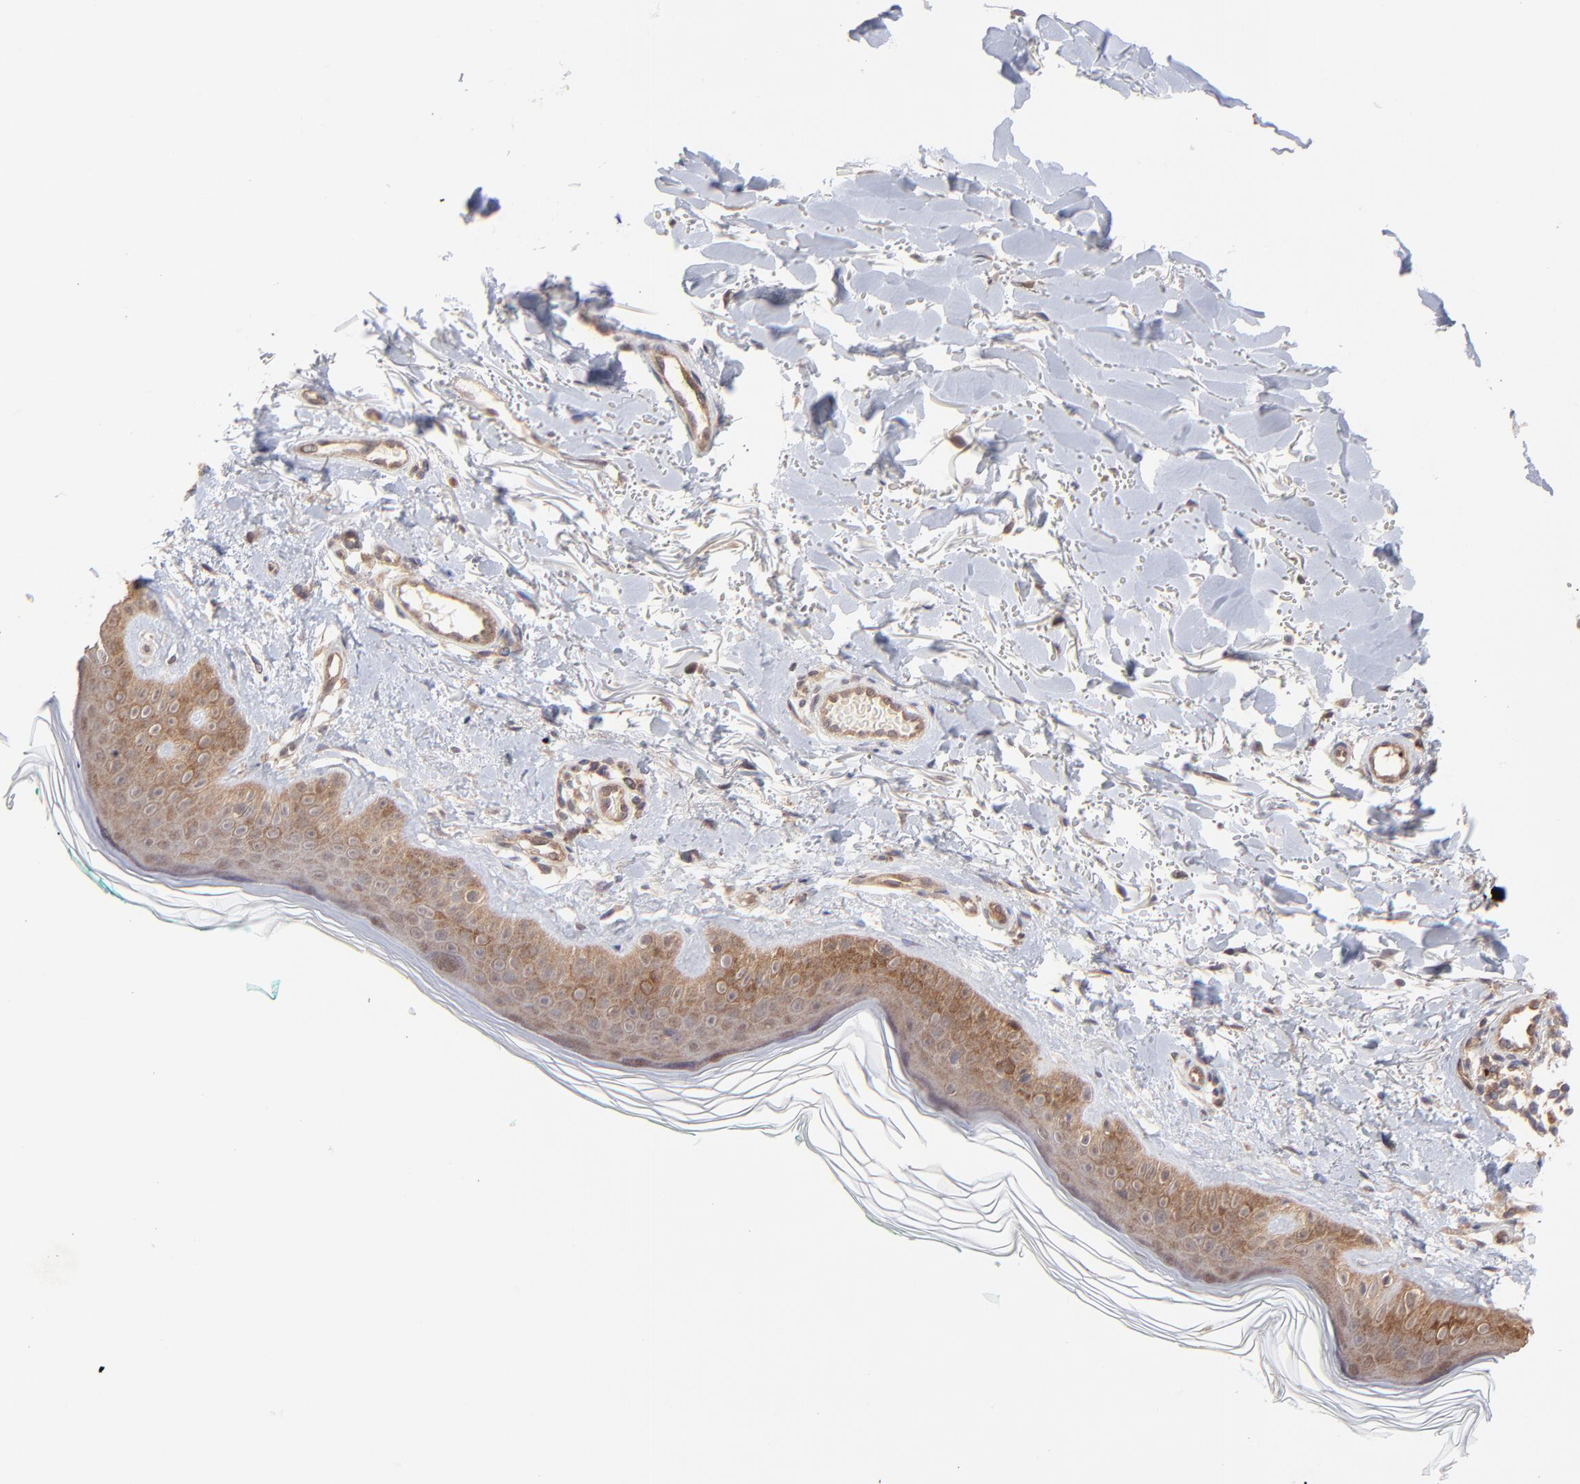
{"staining": {"intensity": "weak", "quantity": ">75%", "location": "cytoplasmic/membranous"}, "tissue": "skin", "cell_type": "Fibroblasts", "image_type": "normal", "snomed": [{"axis": "morphology", "description": "Normal tissue, NOS"}, {"axis": "topography", "description": "Skin"}], "caption": "A micrograph showing weak cytoplasmic/membranous expression in about >75% of fibroblasts in benign skin, as visualized by brown immunohistochemical staining.", "gene": "GART", "patient": {"sex": "male", "age": 71}}